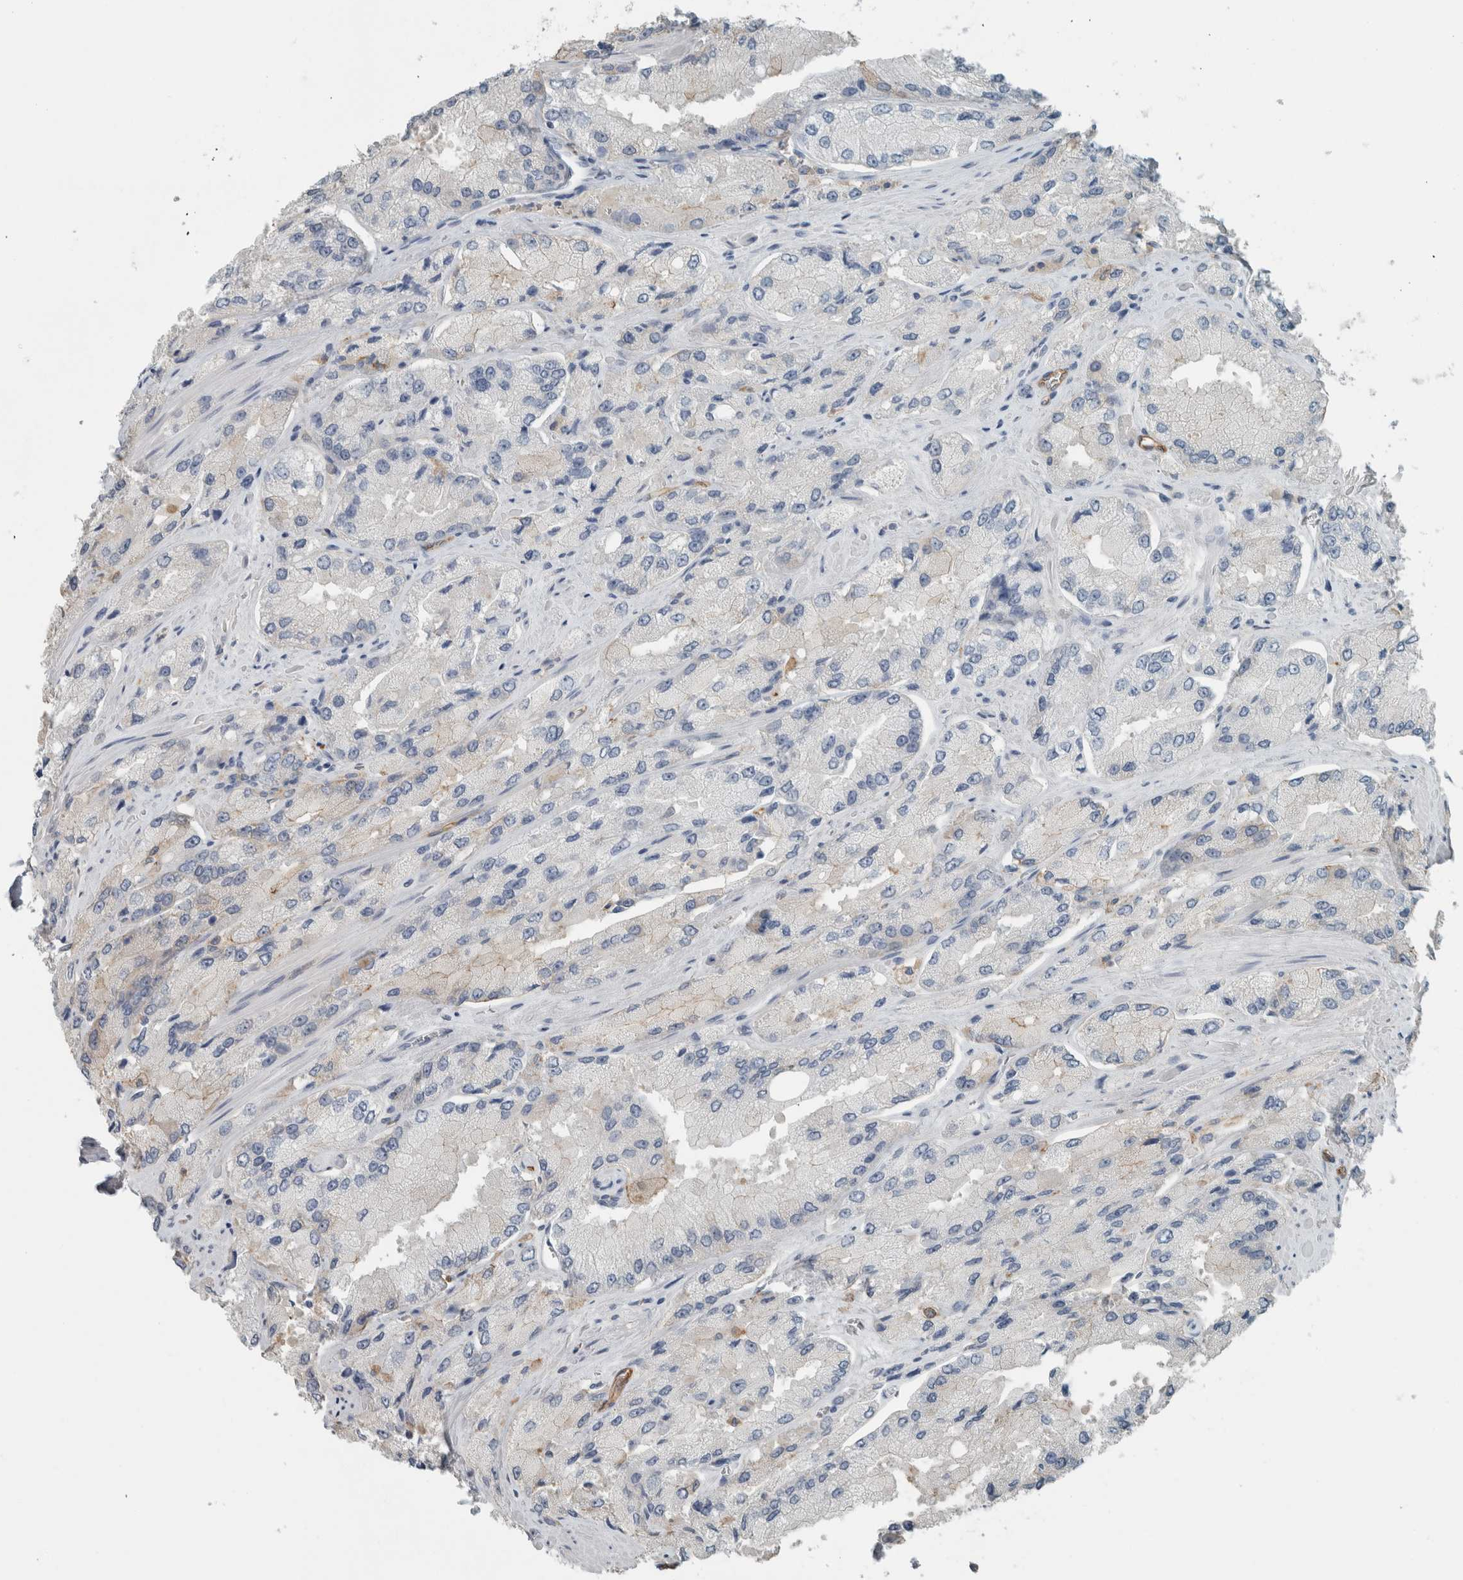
{"staining": {"intensity": "negative", "quantity": "none", "location": "none"}, "tissue": "prostate cancer", "cell_type": "Tumor cells", "image_type": "cancer", "snomed": [{"axis": "morphology", "description": "Adenocarcinoma, High grade"}, {"axis": "topography", "description": "Prostate"}], "caption": "IHC micrograph of neoplastic tissue: prostate high-grade adenocarcinoma stained with DAB (3,3'-diaminobenzidine) shows no significant protein staining in tumor cells. Nuclei are stained in blue.", "gene": "SCIN", "patient": {"sex": "male", "age": 58}}